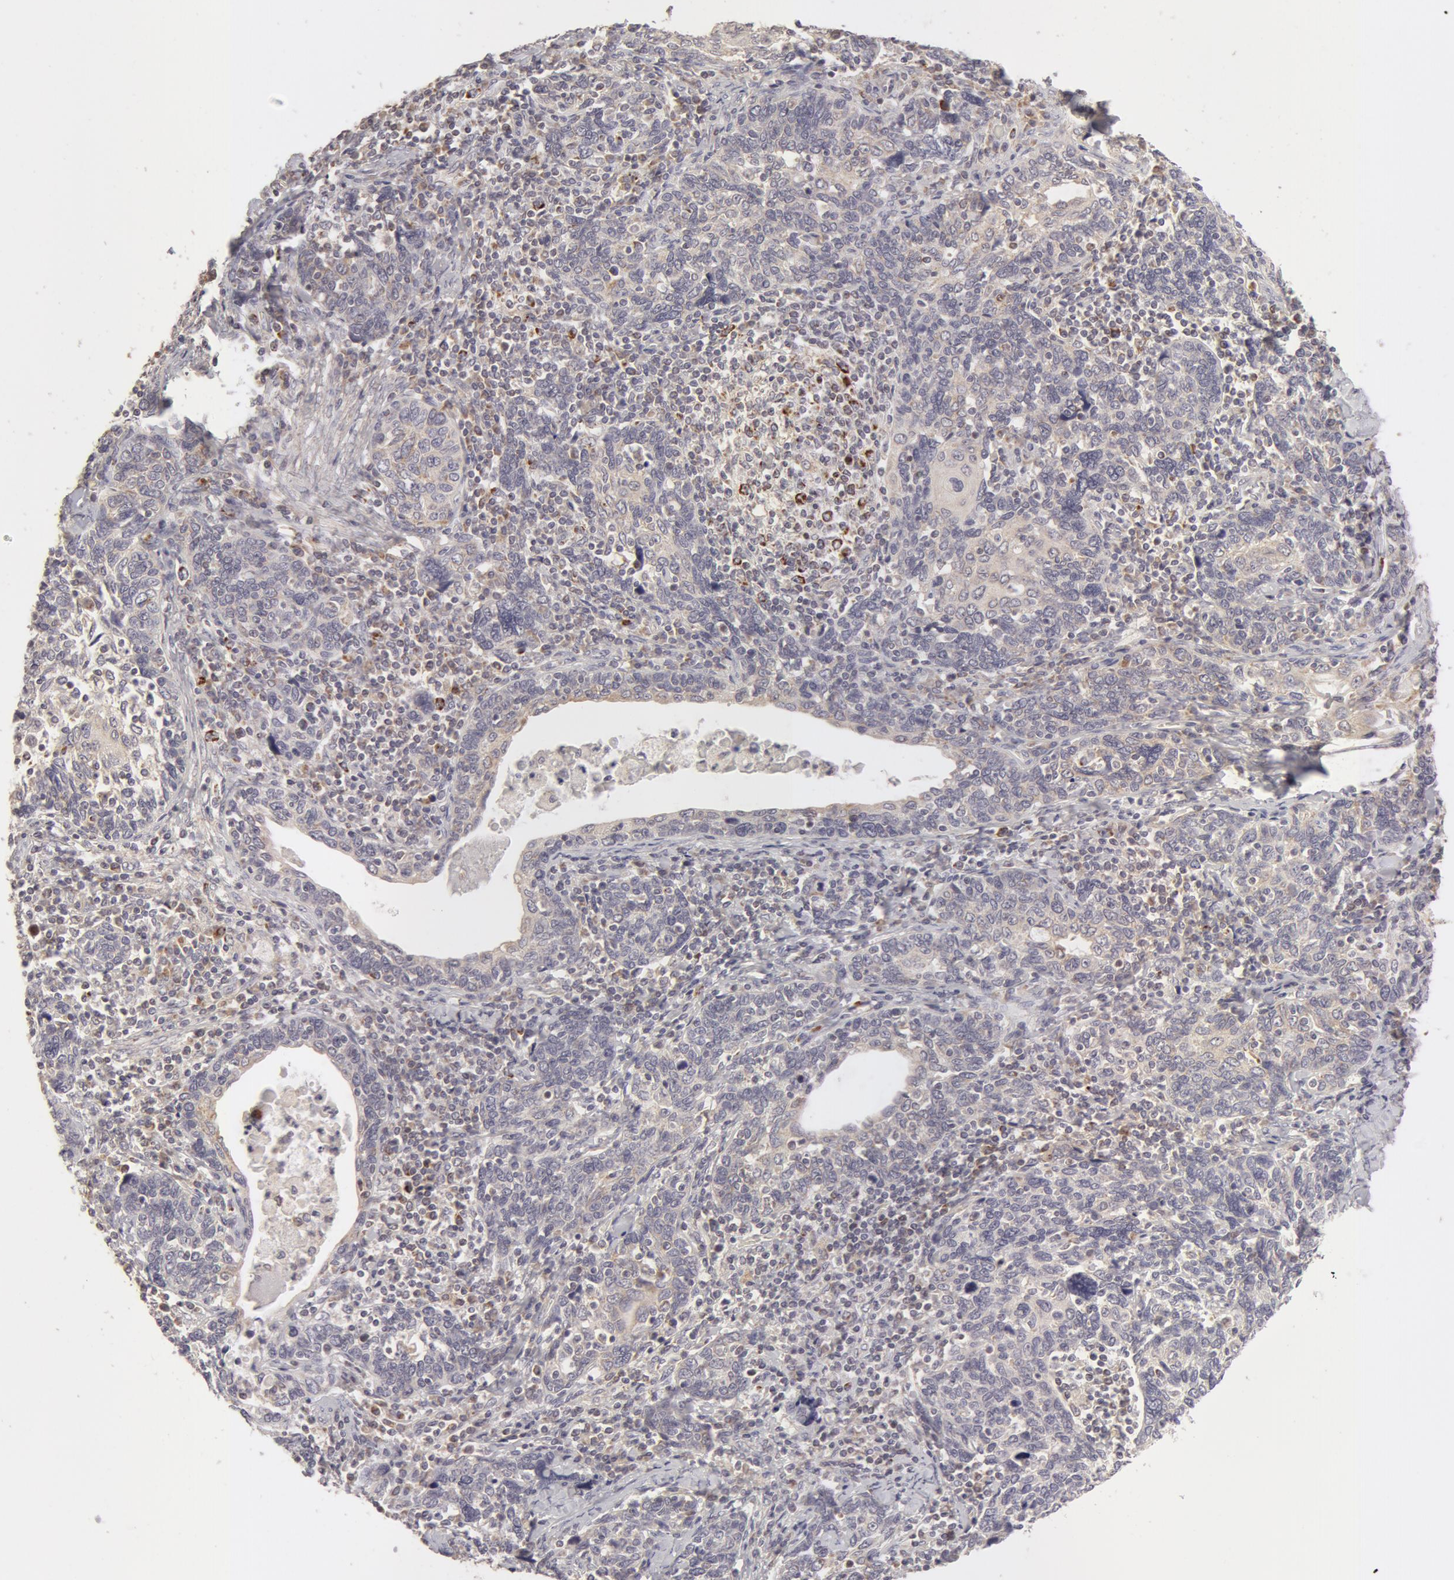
{"staining": {"intensity": "negative", "quantity": "none", "location": "none"}, "tissue": "cervical cancer", "cell_type": "Tumor cells", "image_type": "cancer", "snomed": [{"axis": "morphology", "description": "Squamous cell carcinoma, NOS"}, {"axis": "topography", "description": "Cervix"}], "caption": "Immunohistochemical staining of cervical squamous cell carcinoma reveals no significant positivity in tumor cells.", "gene": "ADPRH", "patient": {"sex": "female", "age": 41}}